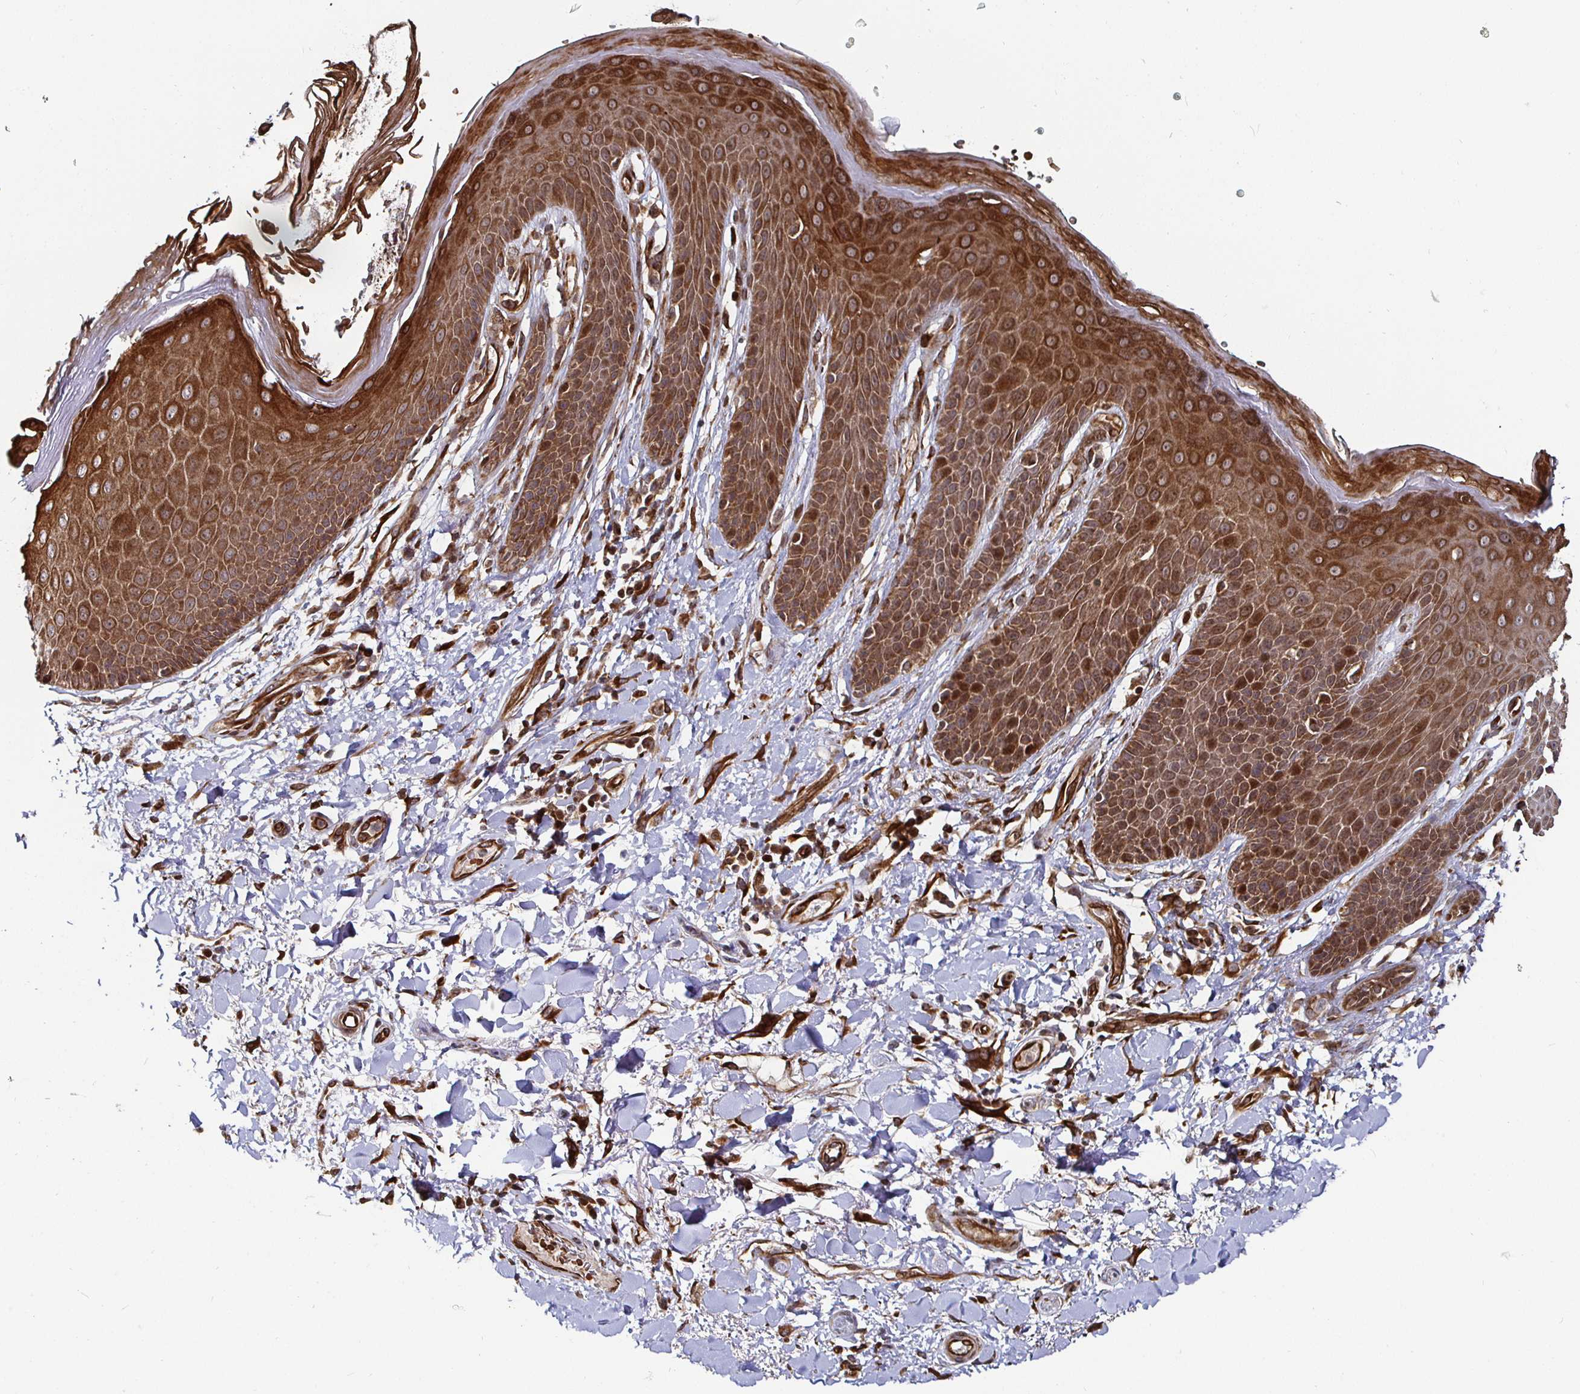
{"staining": {"intensity": "strong", "quantity": ">75%", "location": "cytoplasmic/membranous"}, "tissue": "skin", "cell_type": "Epidermal cells", "image_type": "normal", "snomed": [{"axis": "morphology", "description": "Normal tissue, NOS"}, {"axis": "topography", "description": "Anal"}, {"axis": "topography", "description": "Peripheral nerve tissue"}], "caption": "This image exhibits IHC staining of unremarkable skin, with high strong cytoplasmic/membranous positivity in about >75% of epidermal cells.", "gene": "TBKBP1", "patient": {"sex": "male", "age": 51}}